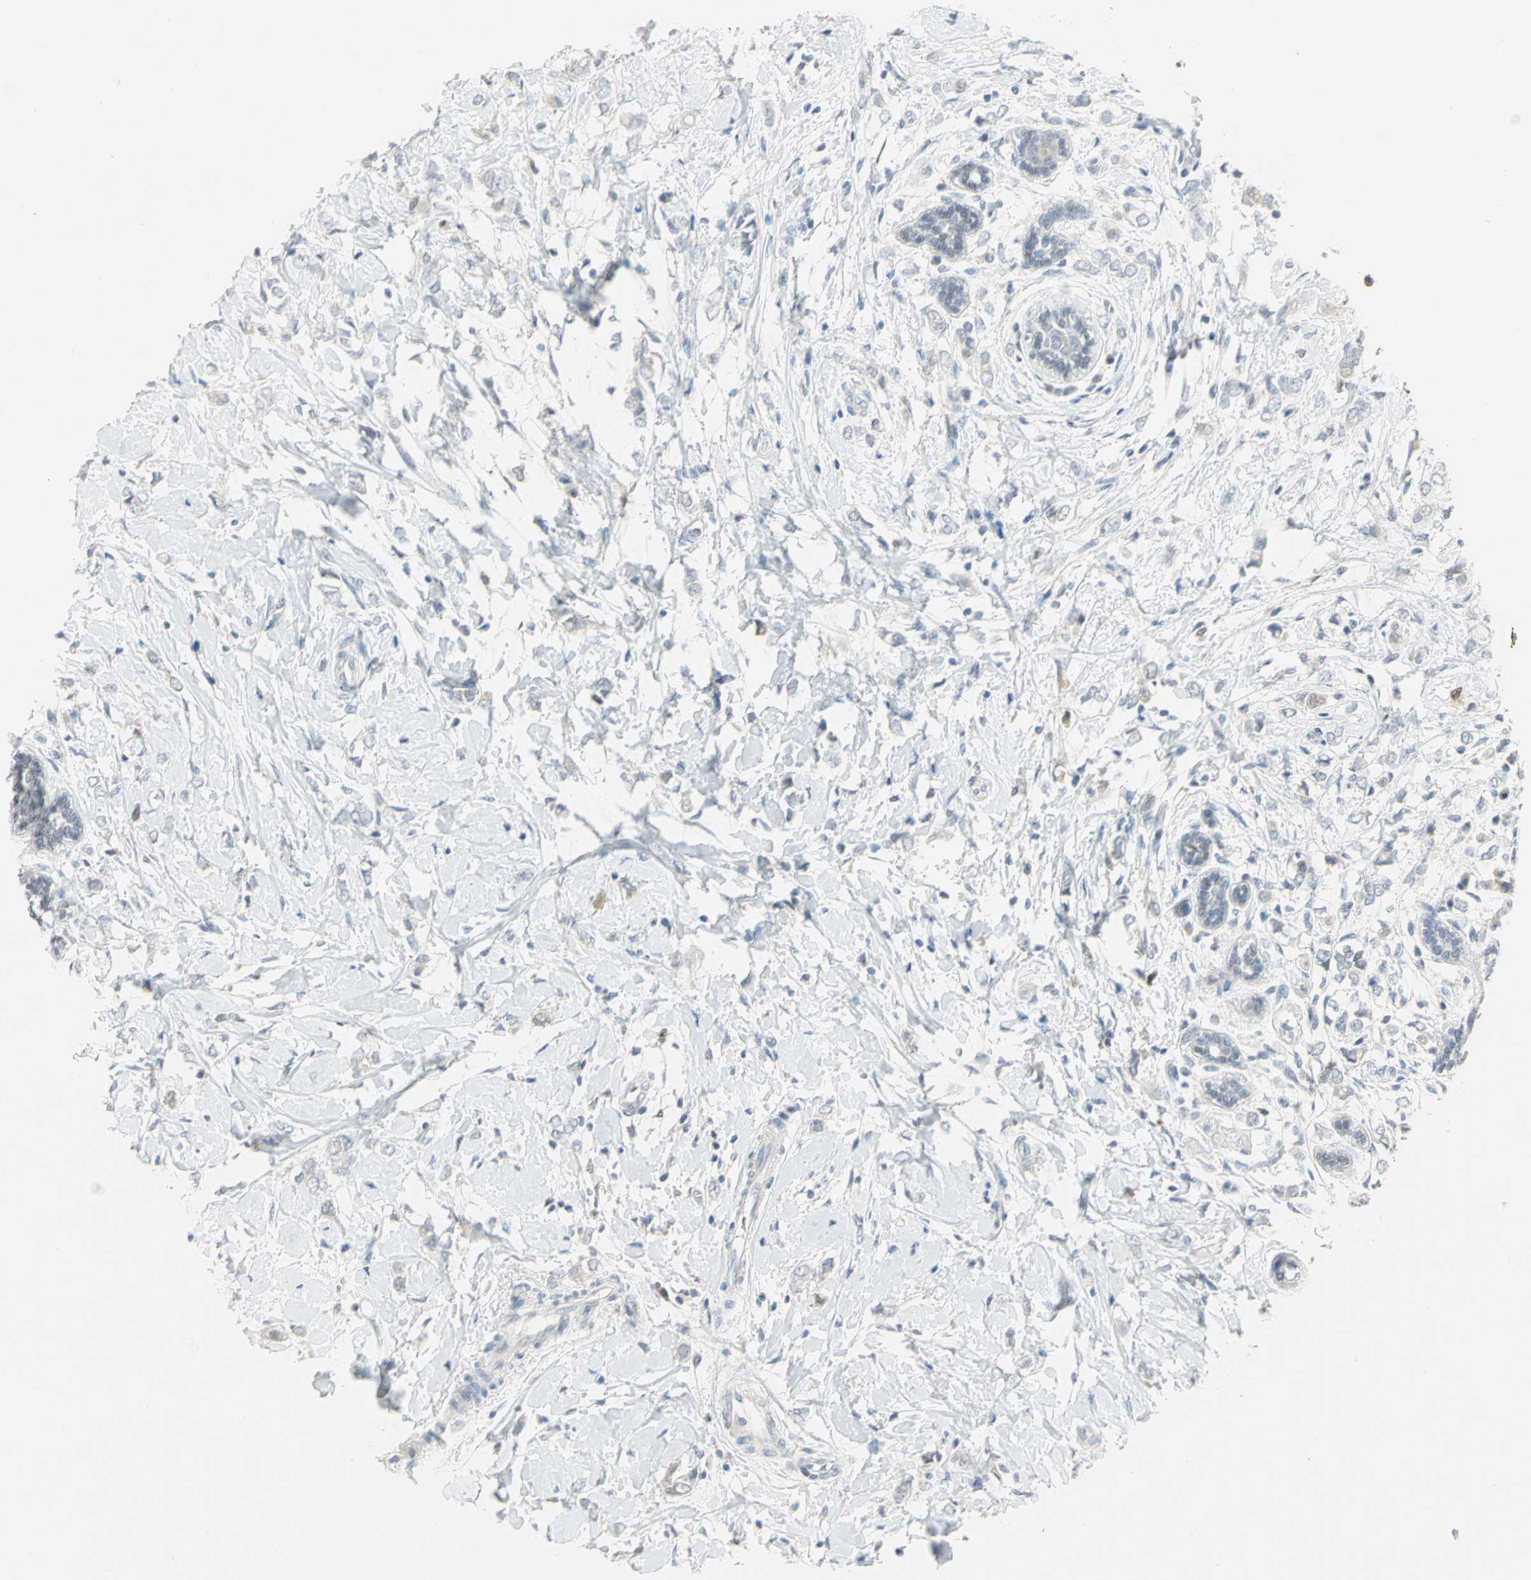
{"staining": {"intensity": "negative", "quantity": "none", "location": "none"}, "tissue": "breast cancer", "cell_type": "Tumor cells", "image_type": "cancer", "snomed": [{"axis": "morphology", "description": "Normal tissue, NOS"}, {"axis": "morphology", "description": "Lobular carcinoma"}, {"axis": "topography", "description": "Breast"}], "caption": "IHC of human breast lobular carcinoma exhibits no staining in tumor cells.", "gene": "BCL6", "patient": {"sex": "female", "age": 47}}